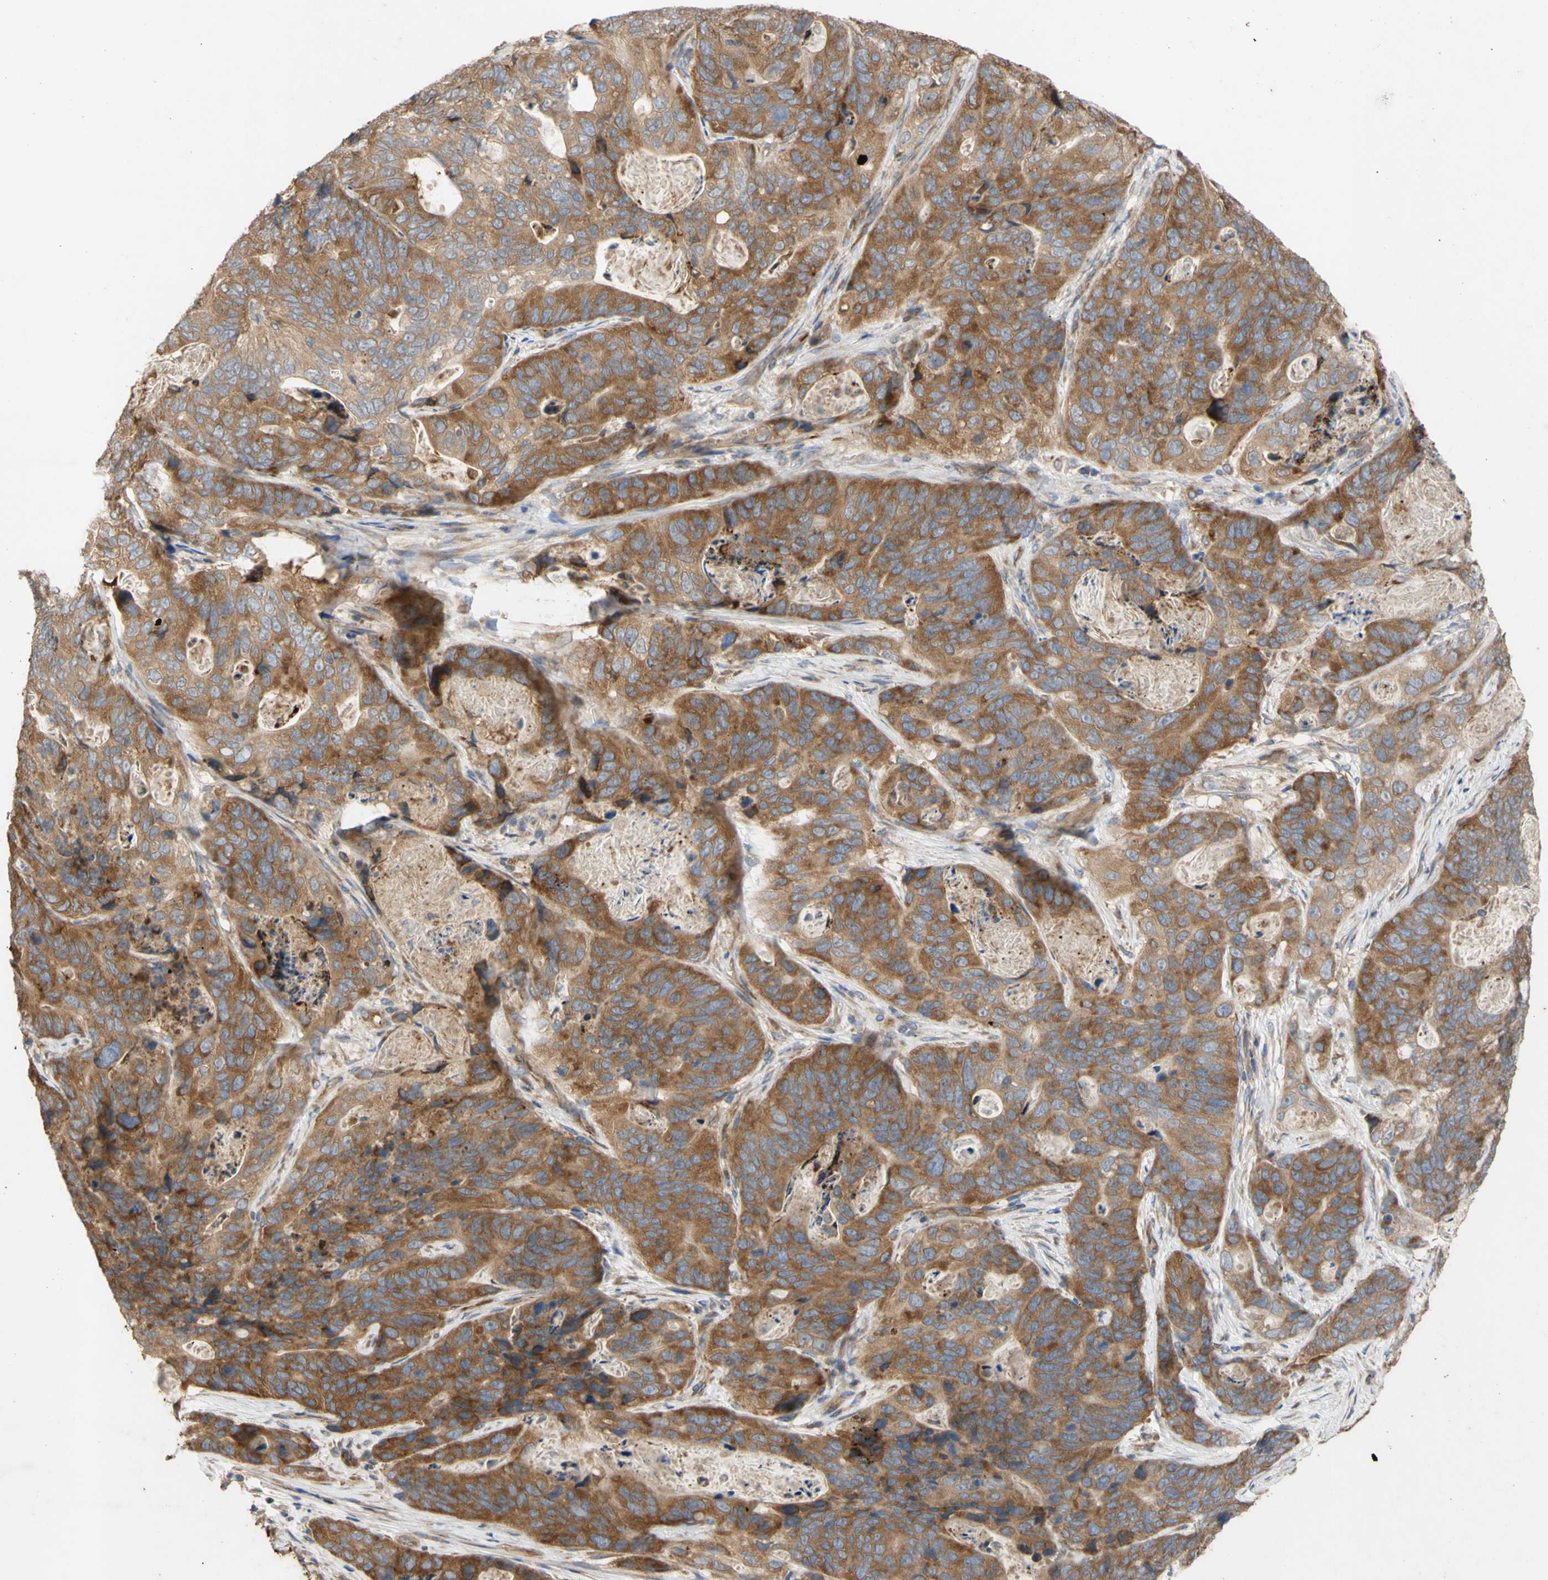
{"staining": {"intensity": "strong", "quantity": ">75%", "location": "cytoplasmic/membranous"}, "tissue": "stomach cancer", "cell_type": "Tumor cells", "image_type": "cancer", "snomed": [{"axis": "morphology", "description": "Adenocarcinoma, NOS"}, {"axis": "topography", "description": "Stomach"}], "caption": "Strong cytoplasmic/membranous positivity for a protein is appreciated in about >75% of tumor cells of stomach cancer using immunohistochemistry (IHC).", "gene": "EIF2S3", "patient": {"sex": "female", "age": 89}}